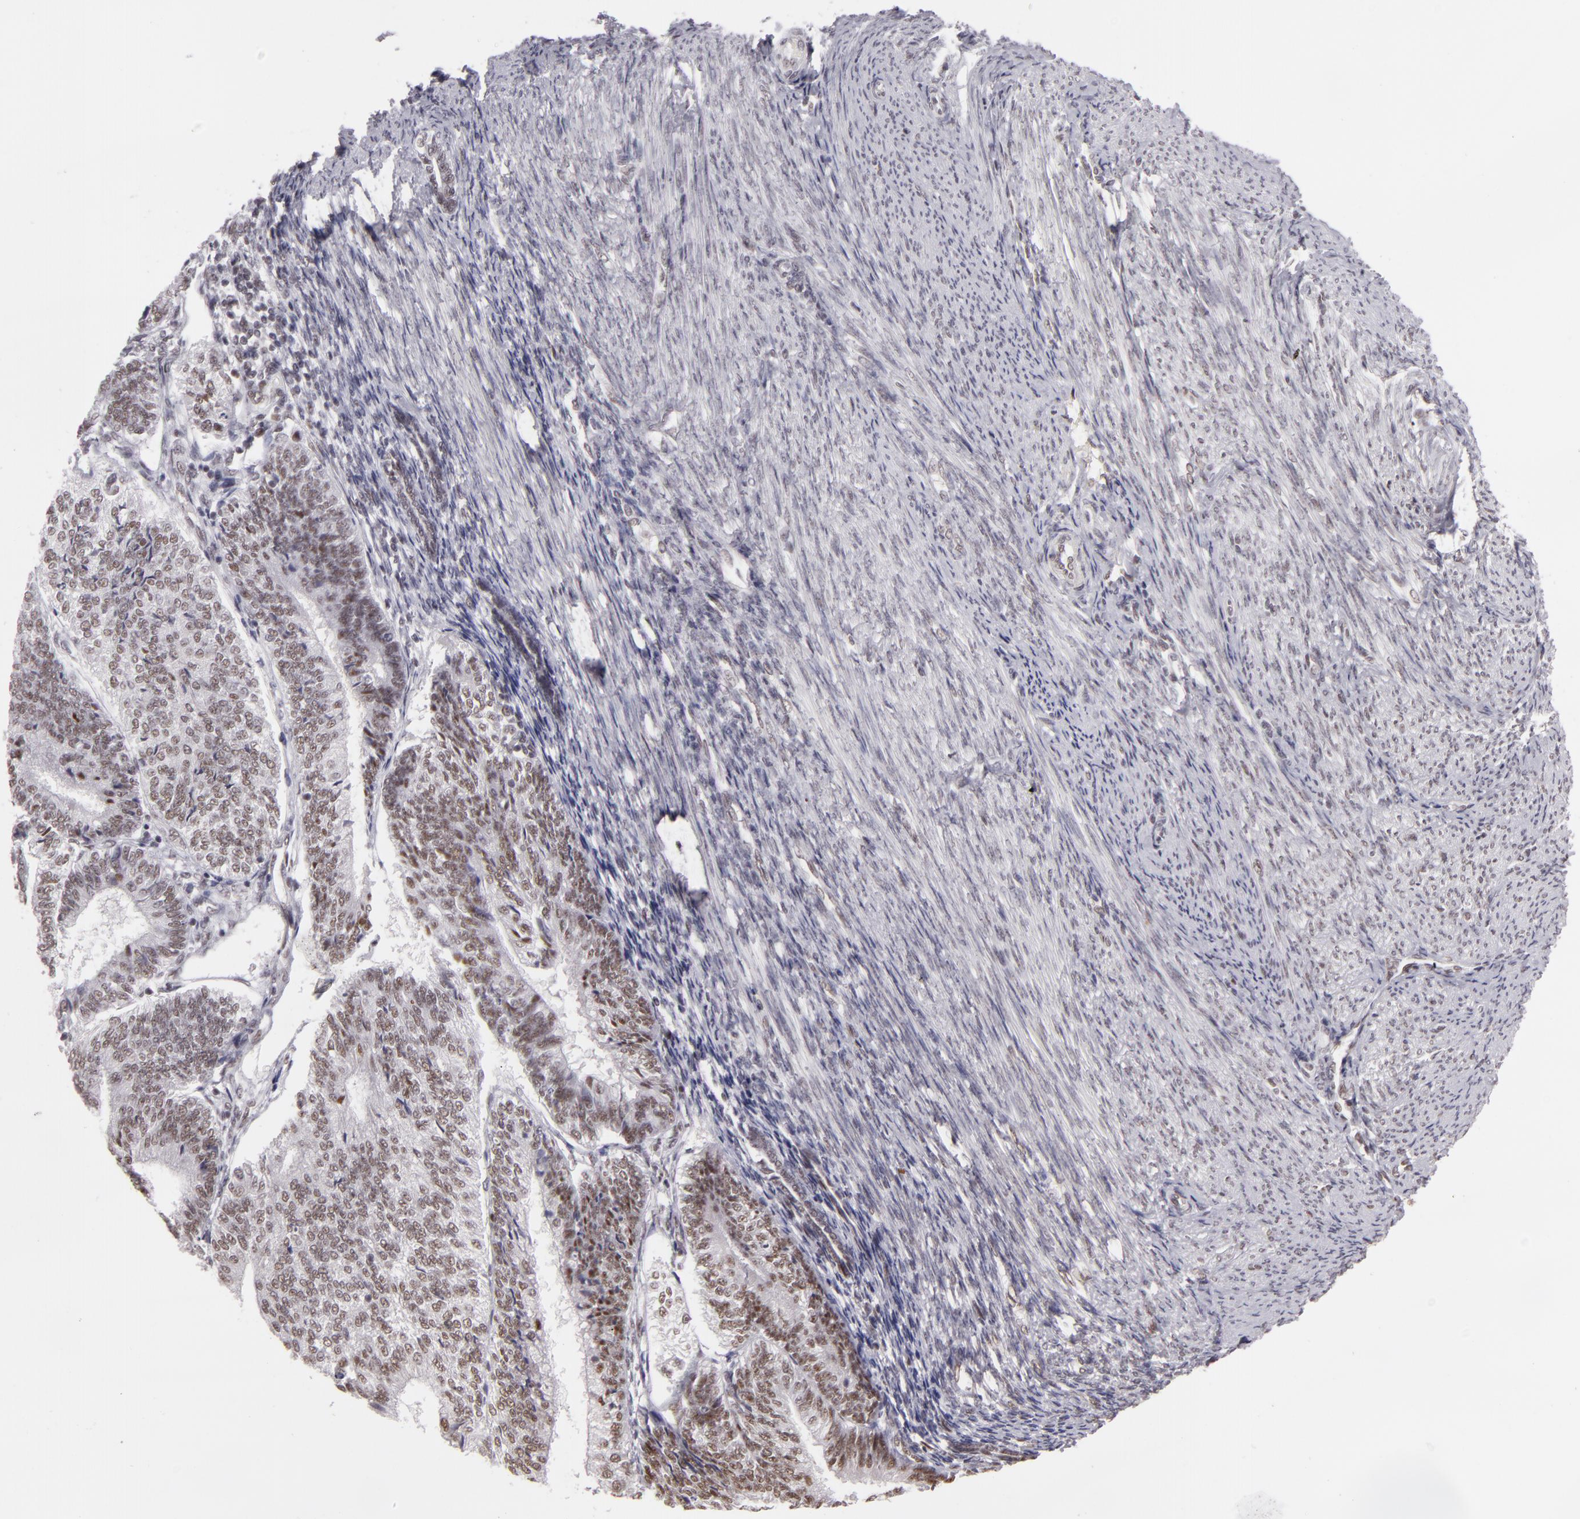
{"staining": {"intensity": "weak", "quantity": "25%-75%", "location": "nuclear"}, "tissue": "endometrial cancer", "cell_type": "Tumor cells", "image_type": "cancer", "snomed": [{"axis": "morphology", "description": "Adenocarcinoma, NOS"}, {"axis": "topography", "description": "Endometrium"}], "caption": "Immunohistochemistry (IHC) histopathology image of endometrial cancer stained for a protein (brown), which displays low levels of weak nuclear expression in about 25%-75% of tumor cells.", "gene": "INTS6", "patient": {"sex": "female", "age": 55}}